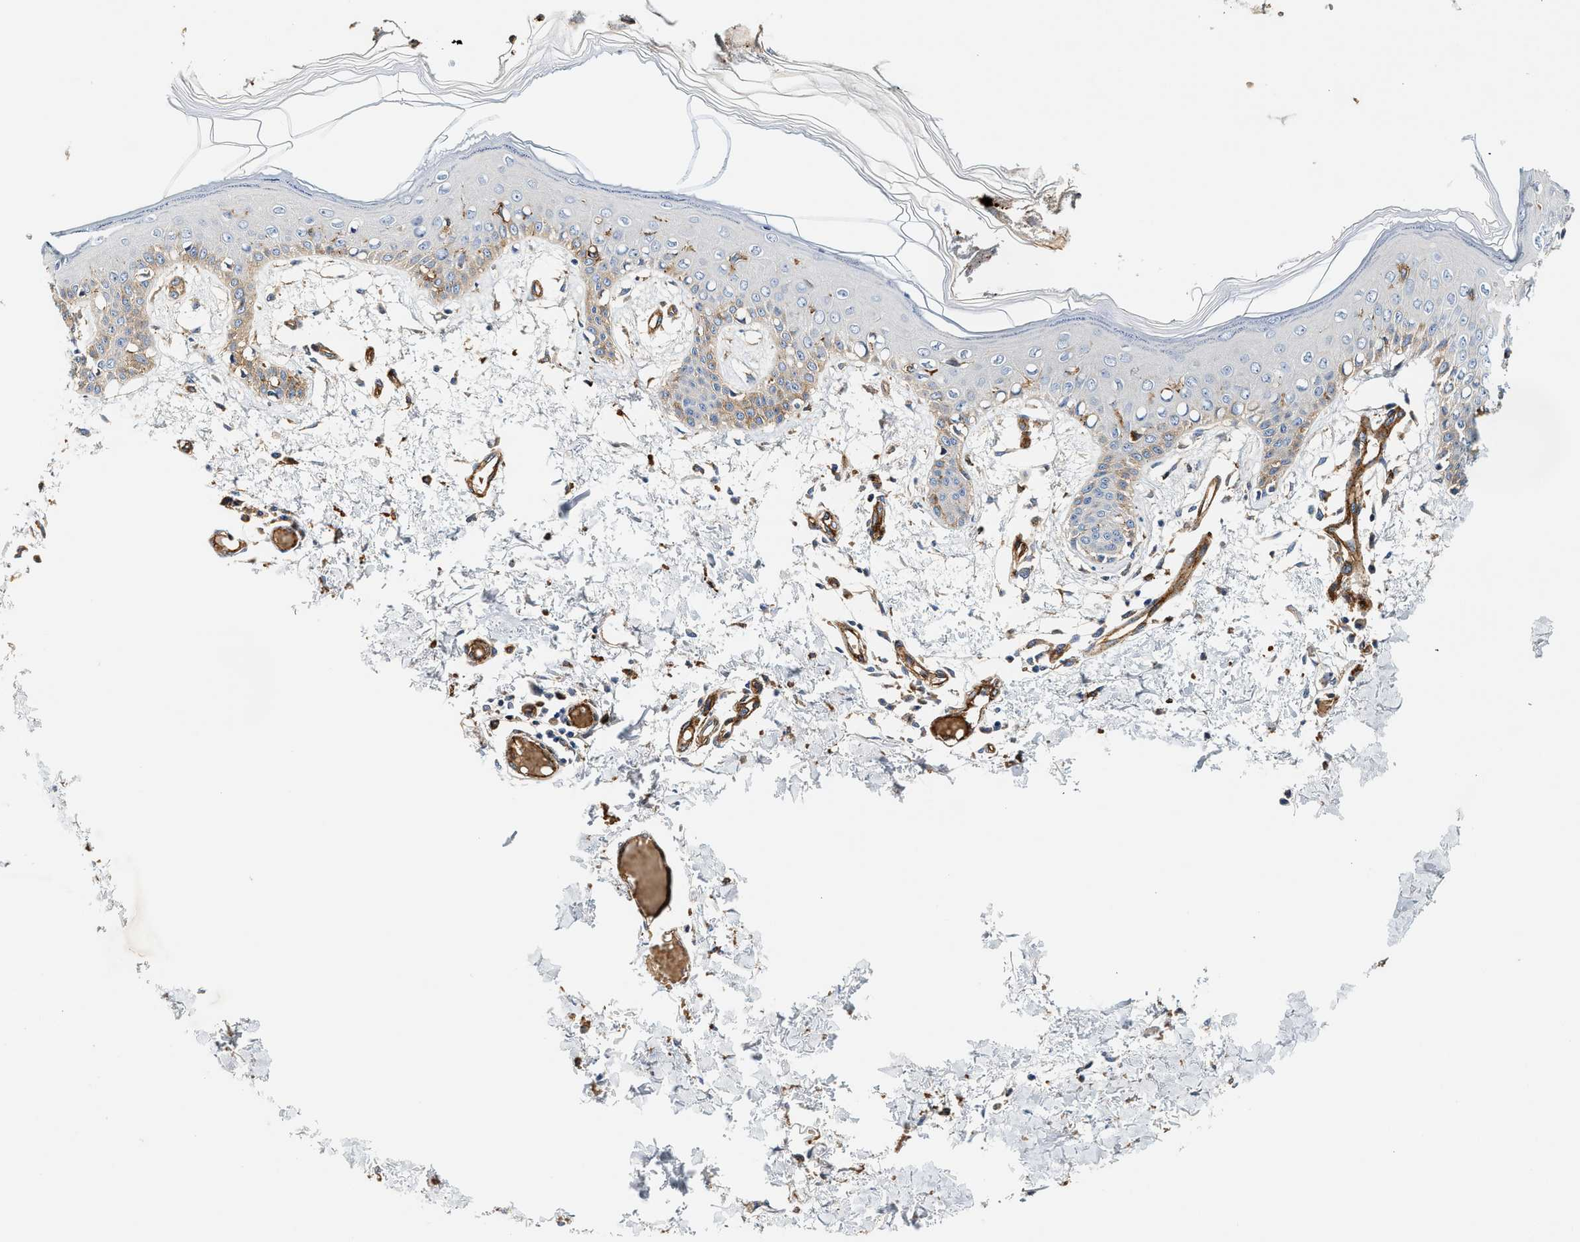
{"staining": {"intensity": "moderate", "quantity": ">75%", "location": "cytoplasmic/membranous"}, "tissue": "skin", "cell_type": "Fibroblasts", "image_type": "normal", "snomed": [{"axis": "morphology", "description": "Normal tissue, NOS"}, {"axis": "topography", "description": "Skin"}], "caption": "The photomicrograph demonstrates immunohistochemical staining of unremarkable skin. There is moderate cytoplasmic/membranous expression is appreciated in approximately >75% of fibroblasts. The staining is performed using DAB brown chromogen to label protein expression. The nuclei are counter-stained blue using hematoxylin.", "gene": "HIP1", "patient": {"sex": "male", "age": 53}}